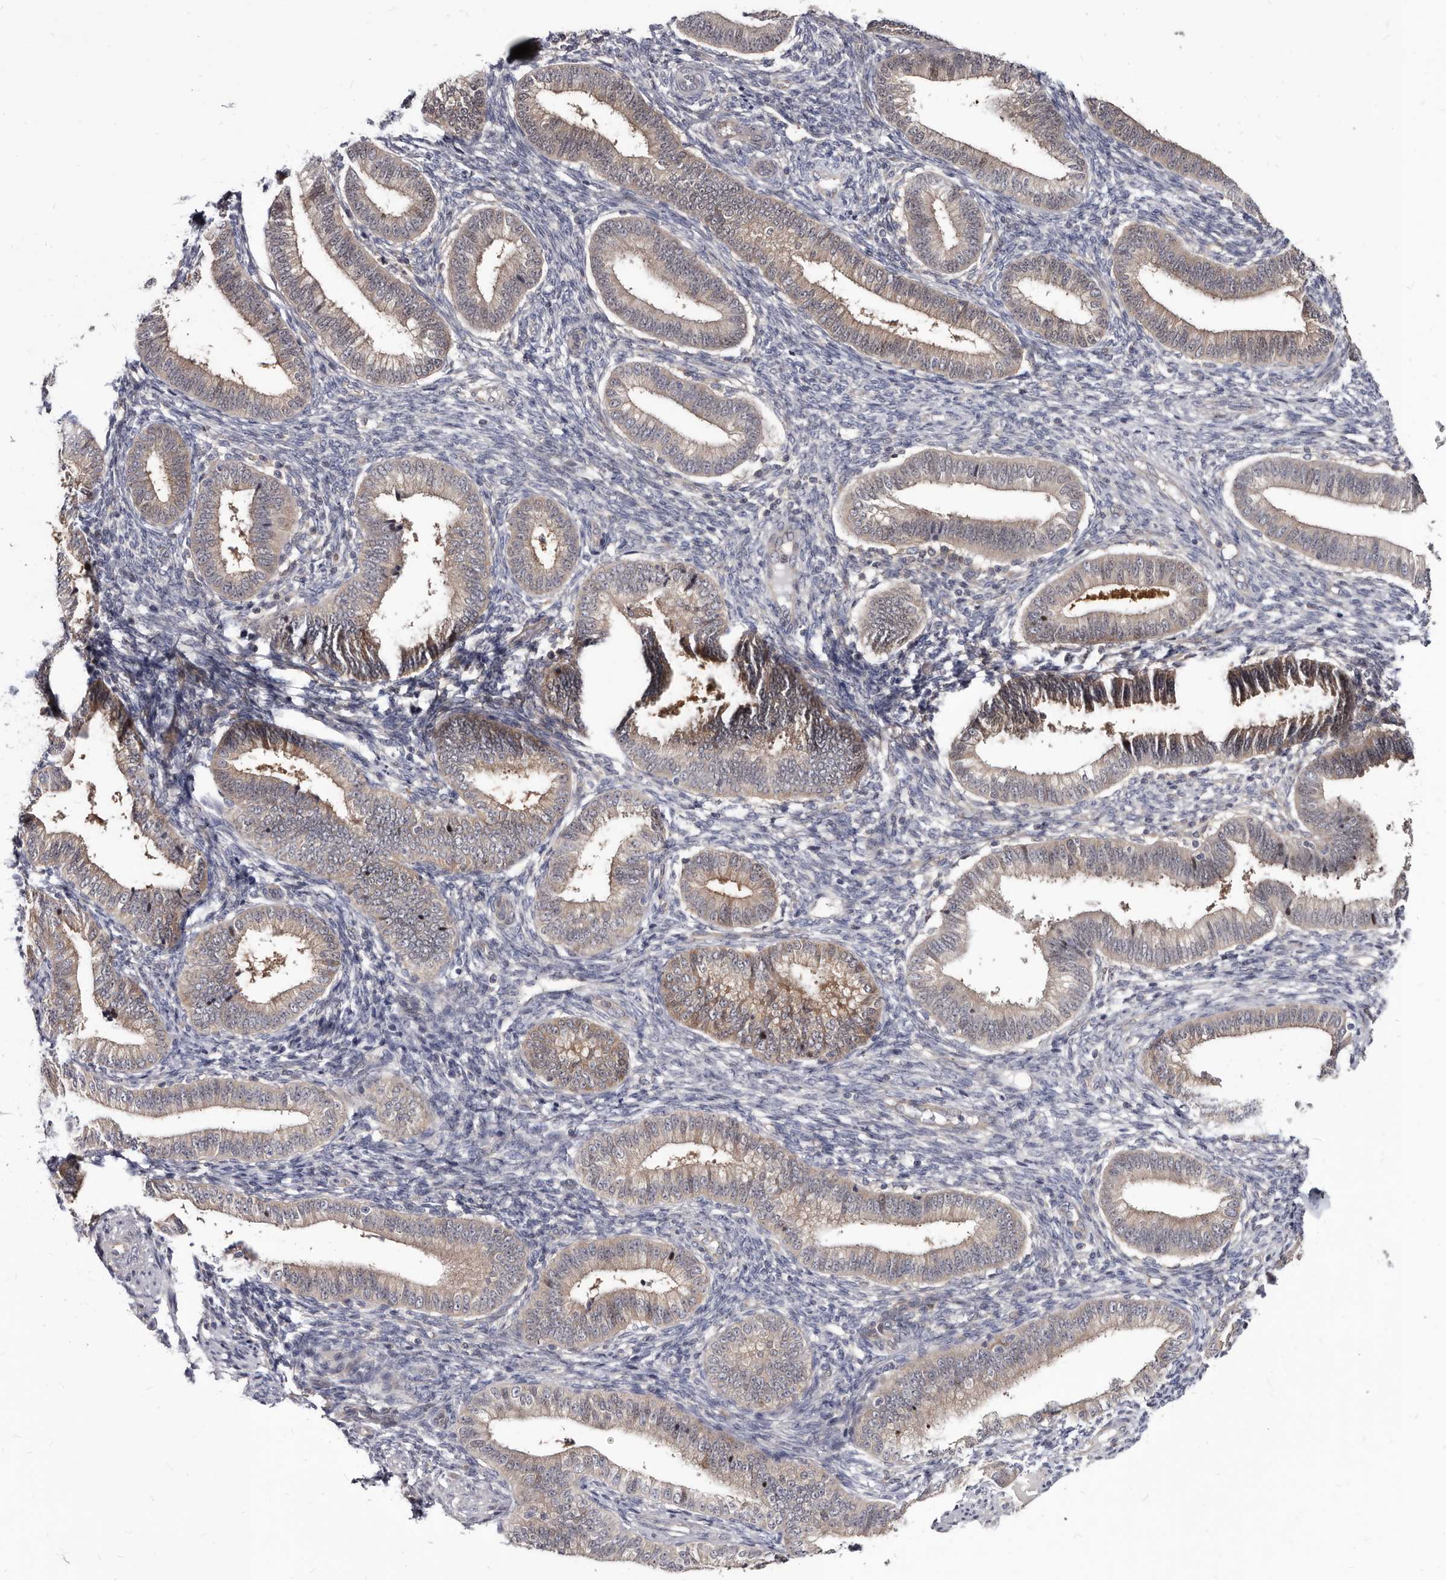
{"staining": {"intensity": "negative", "quantity": "none", "location": "none"}, "tissue": "endometrium", "cell_type": "Cells in endometrial stroma", "image_type": "normal", "snomed": [{"axis": "morphology", "description": "Normal tissue, NOS"}, {"axis": "topography", "description": "Endometrium"}], "caption": "Immunohistochemistry of normal human endometrium exhibits no expression in cells in endometrial stroma.", "gene": "ABCF2", "patient": {"sex": "female", "age": 39}}